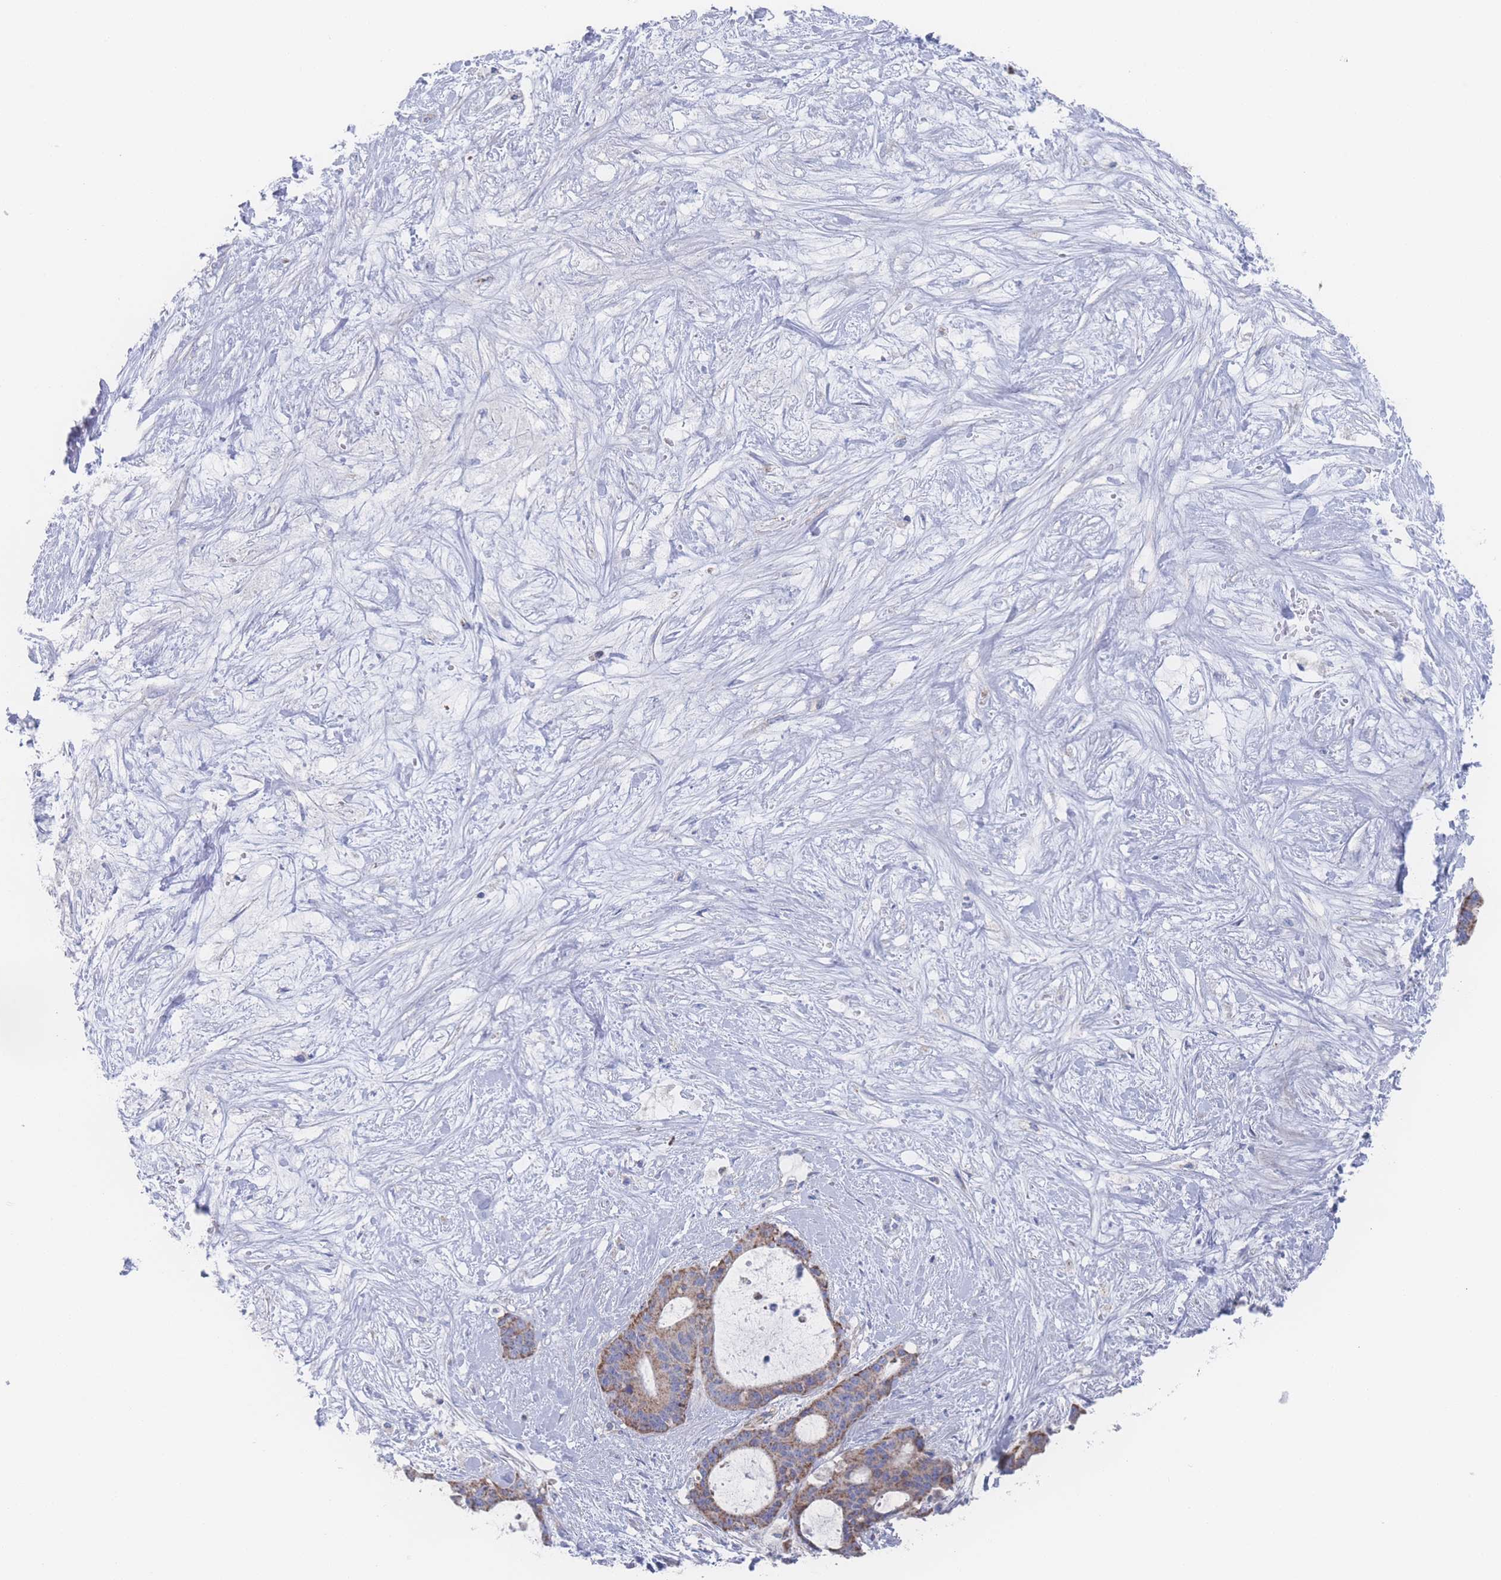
{"staining": {"intensity": "moderate", "quantity": ">75%", "location": "cytoplasmic/membranous"}, "tissue": "liver cancer", "cell_type": "Tumor cells", "image_type": "cancer", "snomed": [{"axis": "morphology", "description": "Normal tissue, NOS"}, {"axis": "morphology", "description": "Cholangiocarcinoma"}, {"axis": "topography", "description": "Liver"}, {"axis": "topography", "description": "Peripheral nerve tissue"}], "caption": "Cholangiocarcinoma (liver) stained with a protein marker demonstrates moderate staining in tumor cells.", "gene": "SNPH", "patient": {"sex": "female", "age": 73}}